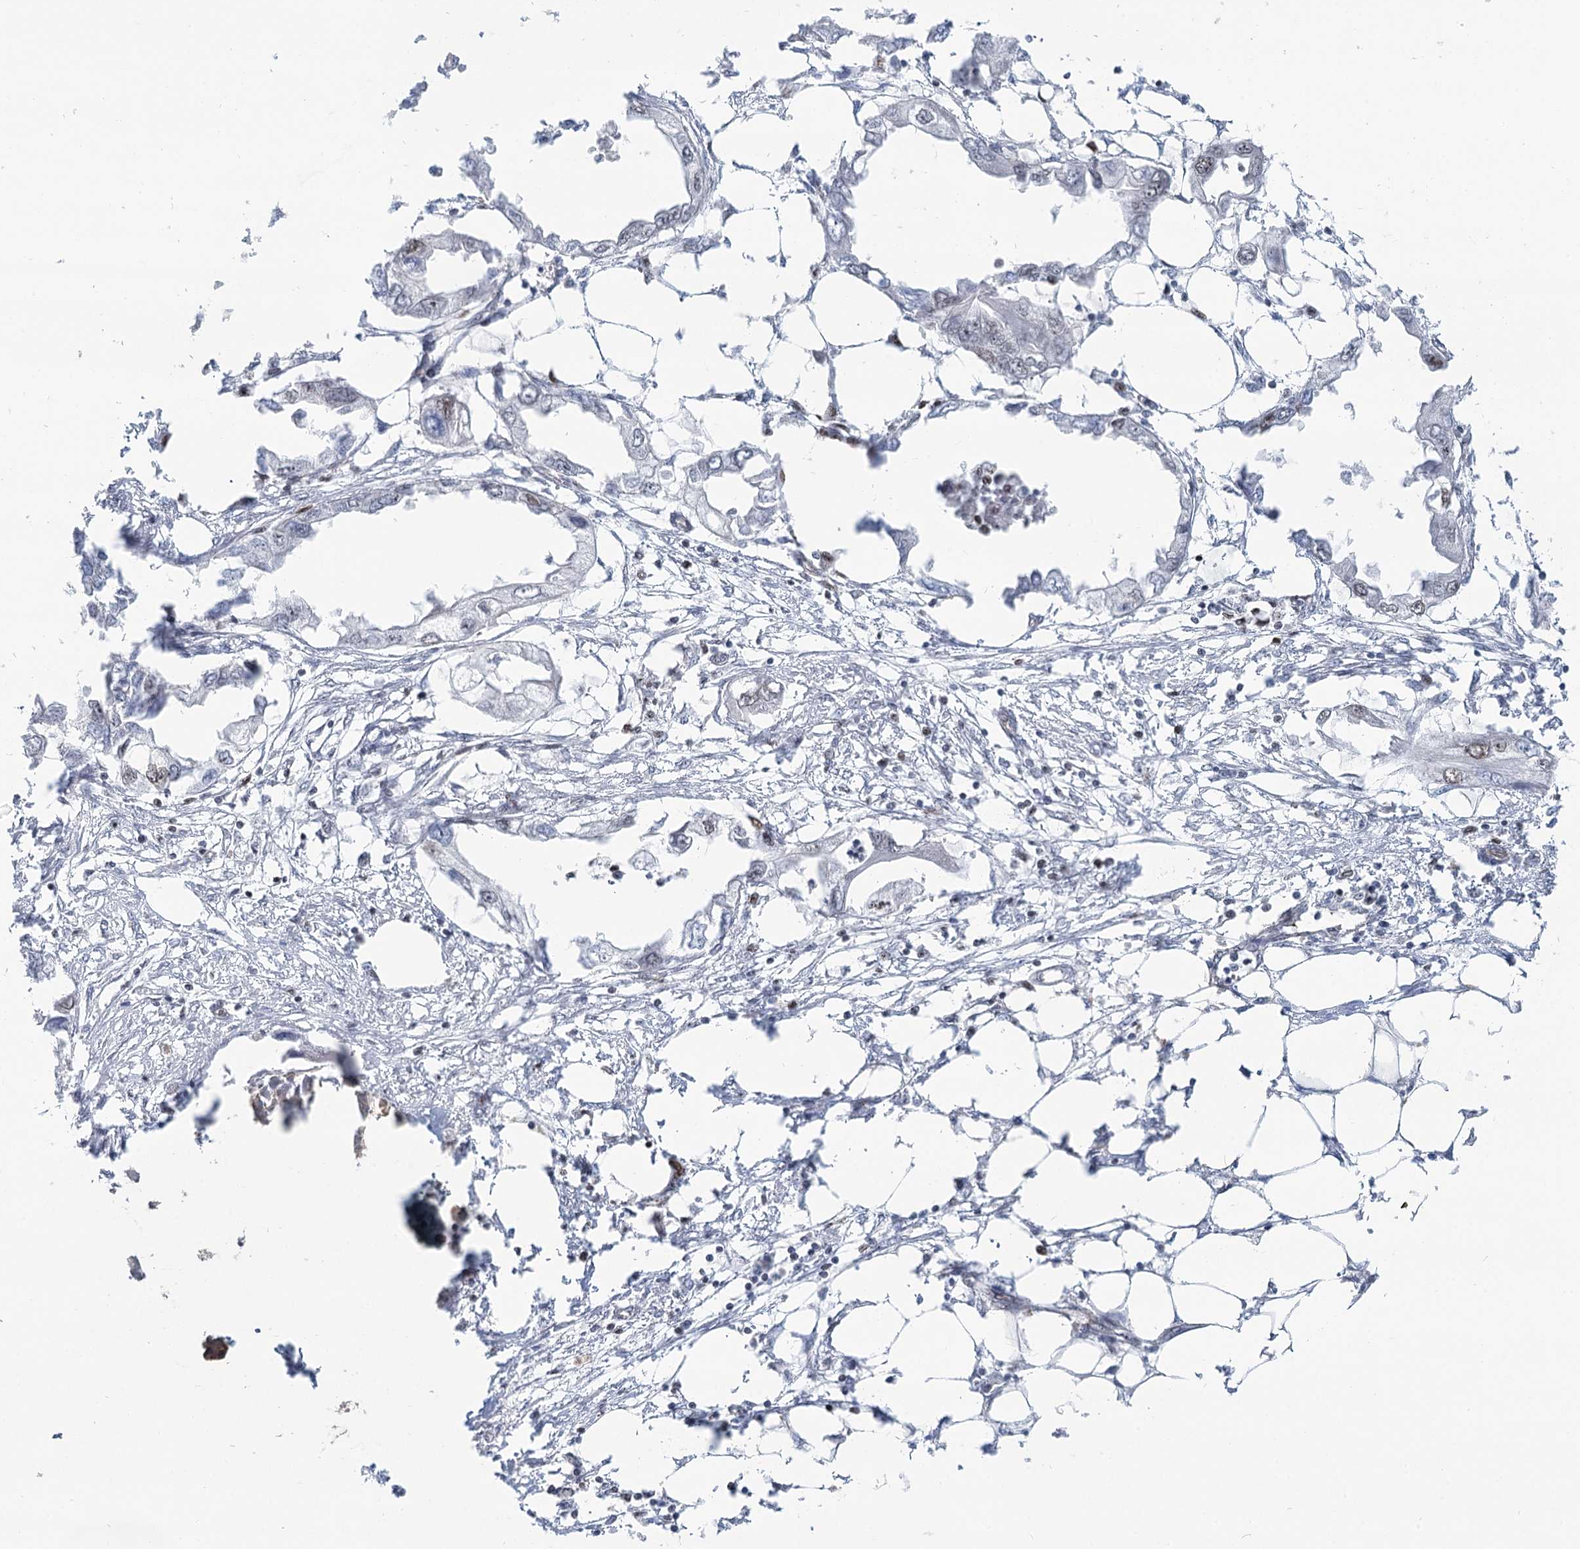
{"staining": {"intensity": "negative", "quantity": "none", "location": "none"}, "tissue": "endometrial cancer", "cell_type": "Tumor cells", "image_type": "cancer", "snomed": [{"axis": "morphology", "description": "Adenocarcinoma, NOS"}, {"axis": "morphology", "description": "Adenocarcinoma, metastatic, NOS"}, {"axis": "topography", "description": "Adipose tissue"}, {"axis": "topography", "description": "Endometrium"}], "caption": "Immunohistochemistry (IHC) photomicrograph of endometrial cancer stained for a protein (brown), which reveals no expression in tumor cells. (DAB IHC, high magnification).", "gene": "ZFYVE28", "patient": {"sex": "female", "age": 67}}